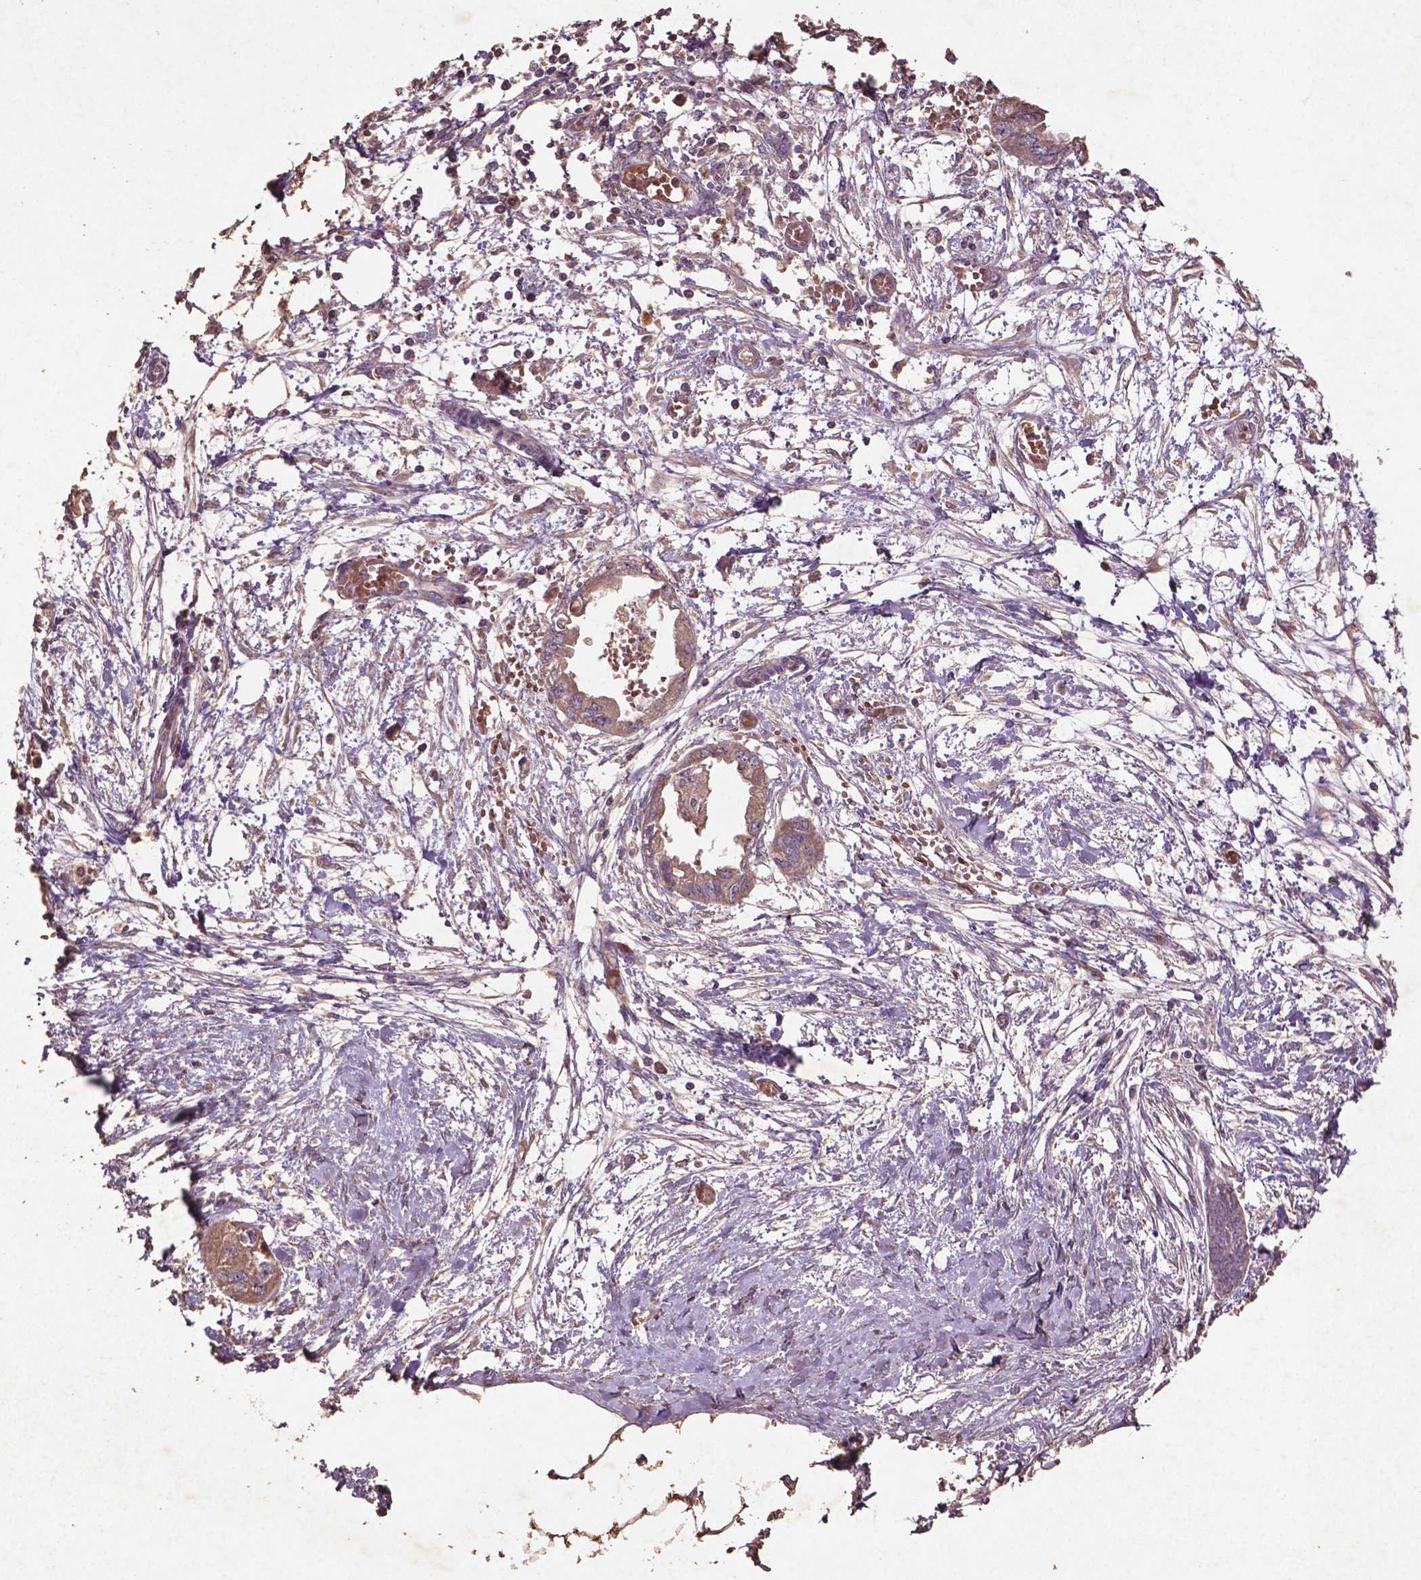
{"staining": {"intensity": "moderate", "quantity": ">75%", "location": "cytoplasmic/membranous"}, "tissue": "endometrial cancer", "cell_type": "Tumor cells", "image_type": "cancer", "snomed": [{"axis": "morphology", "description": "Adenocarcinoma, NOS"}, {"axis": "morphology", "description": "Adenocarcinoma, metastatic, NOS"}, {"axis": "topography", "description": "Adipose tissue"}, {"axis": "topography", "description": "Endometrium"}], "caption": "Endometrial cancer was stained to show a protein in brown. There is medium levels of moderate cytoplasmic/membranous expression in approximately >75% of tumor cells. The protein is shown in brown color, while the nuclei are stained blue.", "gene": "COQ2", "patient": {"sex": "female", "age": 67}}